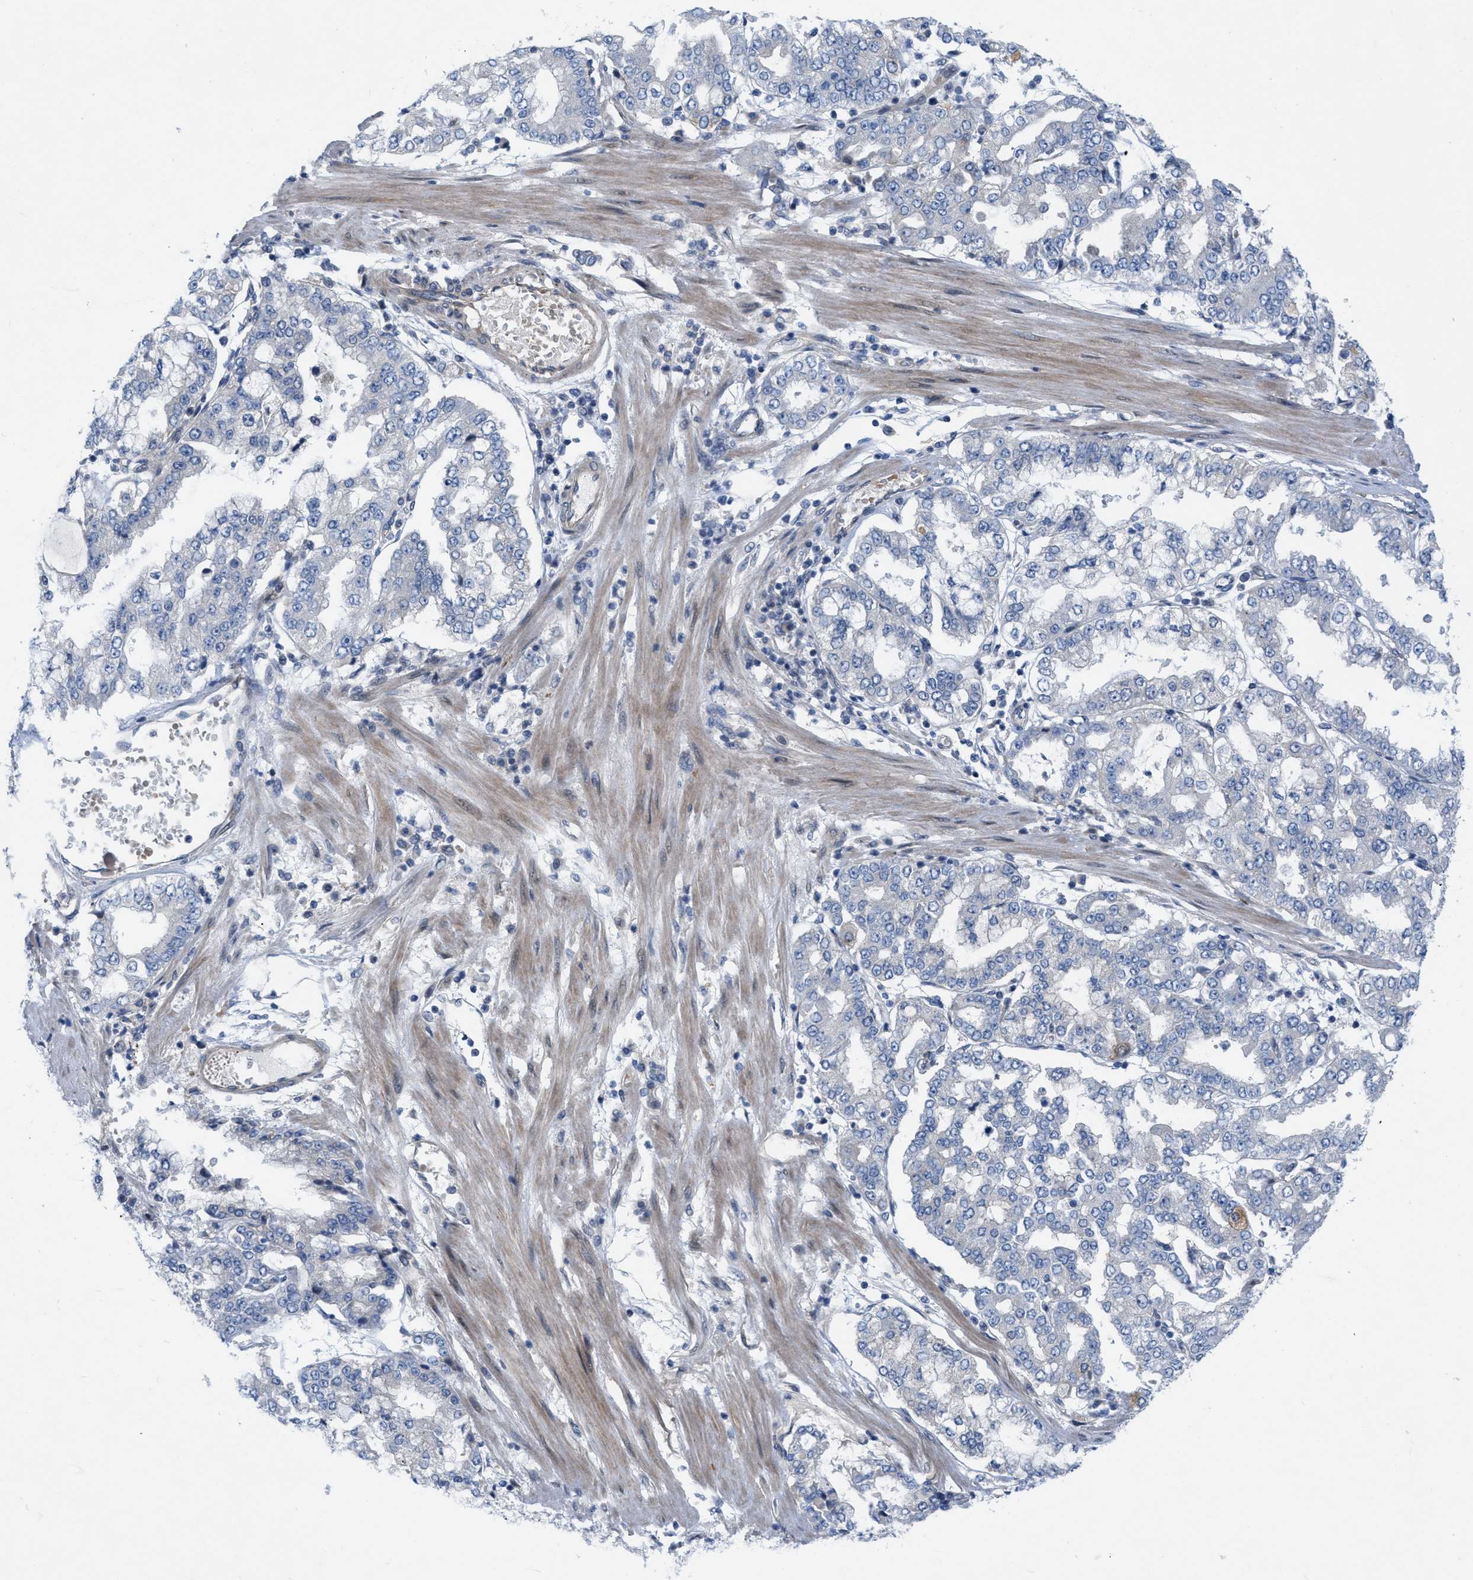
{"staining": {"intensity": "negative", "quantity": "none", "location": "none"}, "tissue": "stomach cancer", "cell_type": "Tumor cells", "image_type": "cancer", "snomed": [{"axis": "morphology", "description": "Adenocarcinoma, NOS"}, {"axis": "topography", "description": "Stomach"}], "caption": "Tumor cells show no significant positivity in adenocarcinoma (stomach). (Immunohistochemistry (ihc), brightfield microscopy, high magnification).", "gene": "NDEL1", "patient": {"sex": "male", "age": 76}}